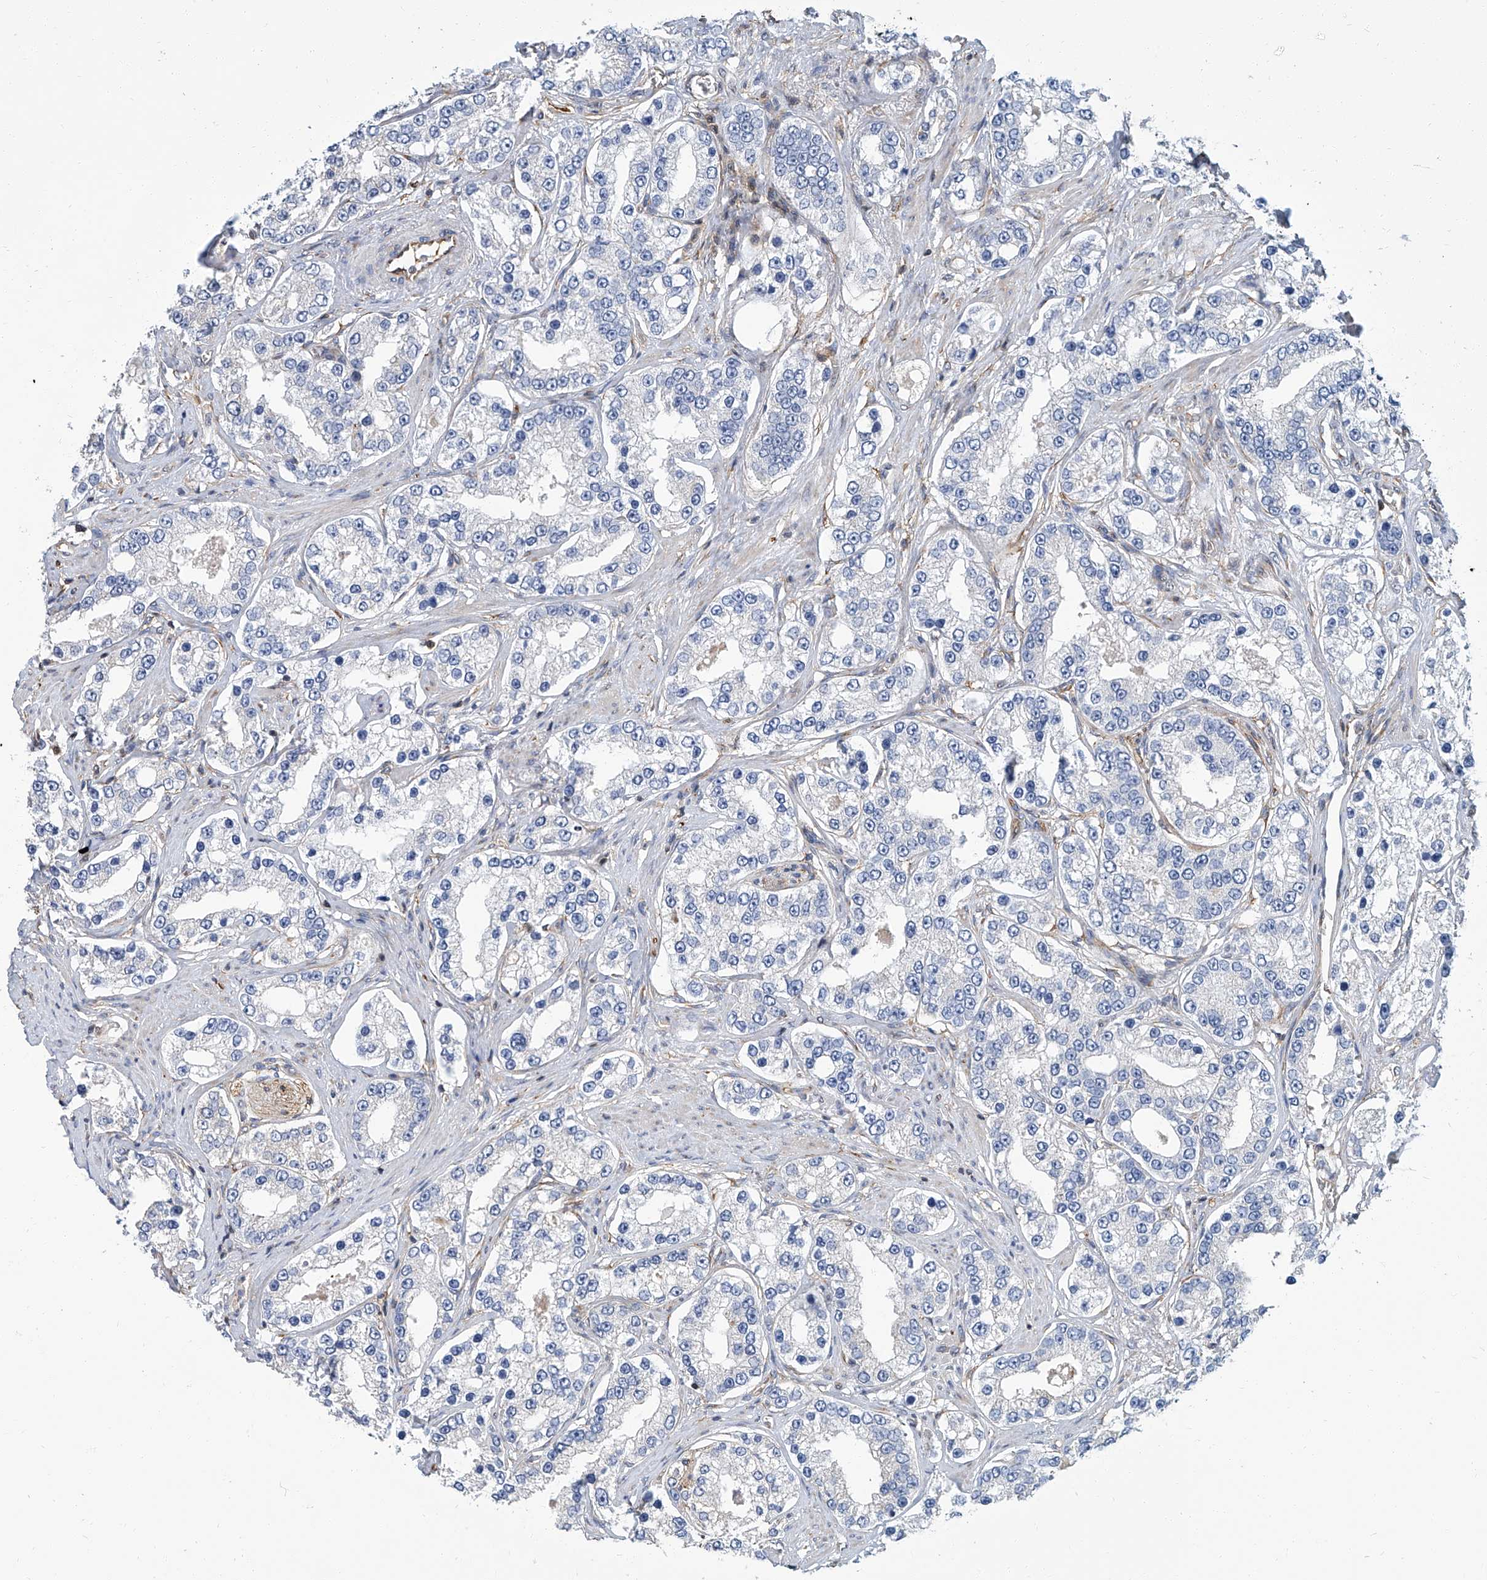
{"staining": {"intensity": "negative", "quantity": "none", "location": "none"}, "tissue": "prostate cancer", "cell_type": "Tumor cells", "image_type": "cancer", "snomed": [{"axis": "morphology", "description": "Normal tissue, NOS"}, {"axis": "morphology", "description": "Adenocarcinoma, High grade"}, {"axis": "topography", "description": "Prostate"}], "caption": "IHC of human prostate high-grade adenocarcinoma displays no expression in tumor cells.", "gene": "PSMB10", "patient": {"sex": "male", "age": 83}}